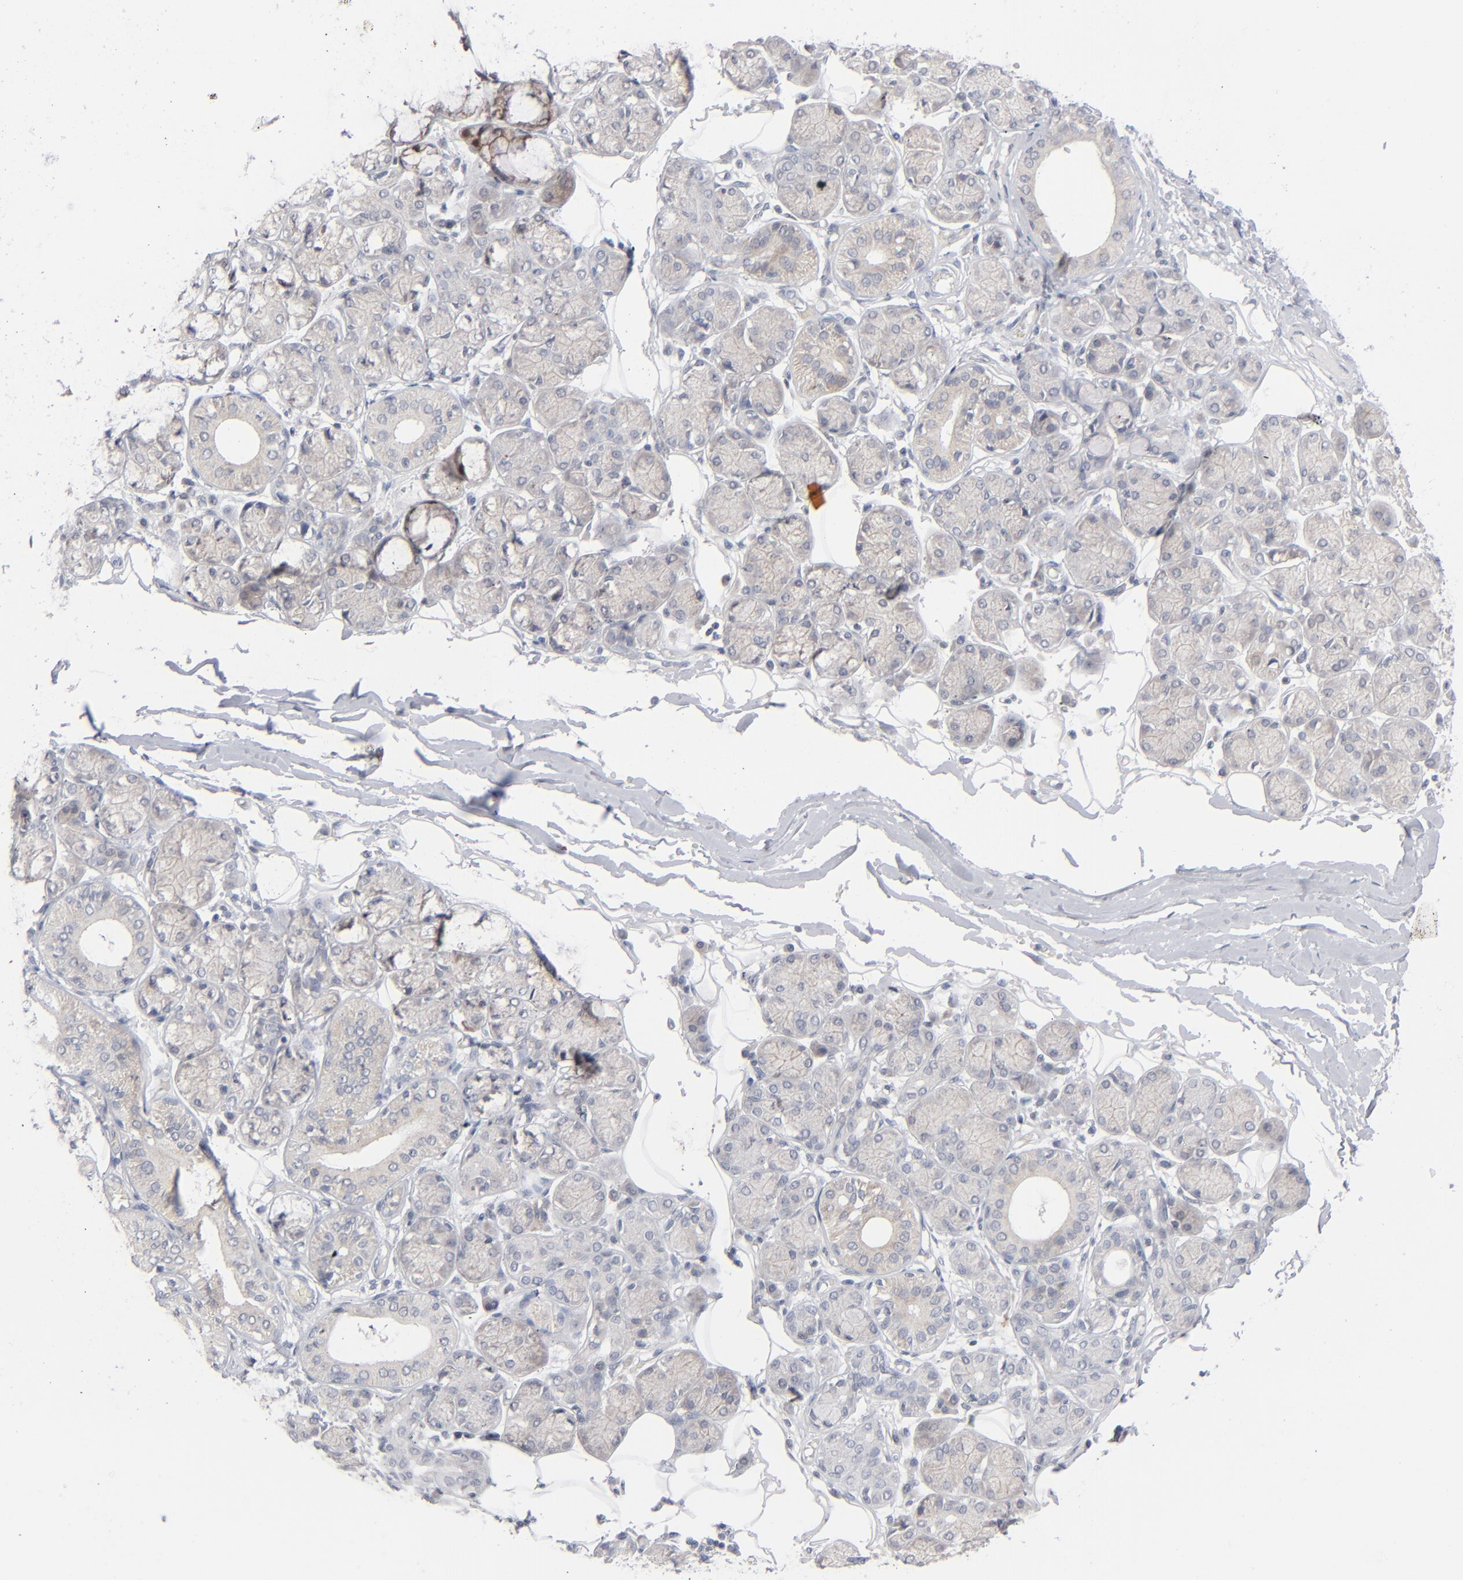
{"staining": {"intensity": "weak", "quantity": ">75%", "location": "cytoplasmic/membranous"}, "tissue": "salivary gland", "cell_type": "Glandular cells", "image_type": "normal", "snomed": [{"axis": "morphology", "description": "Normal tissue, NOS"}, {"axis": "topography", "description": "Salivary gland"}], "caption": "The histopathology image reveals immunohistochemical staining of normal salivary gland. There is weak cytoplasmic/membranous expression is appreciated in about >75% of glandular cells.", "gene": "POF1B", "patient": {"sex": "male", "age": 54}}